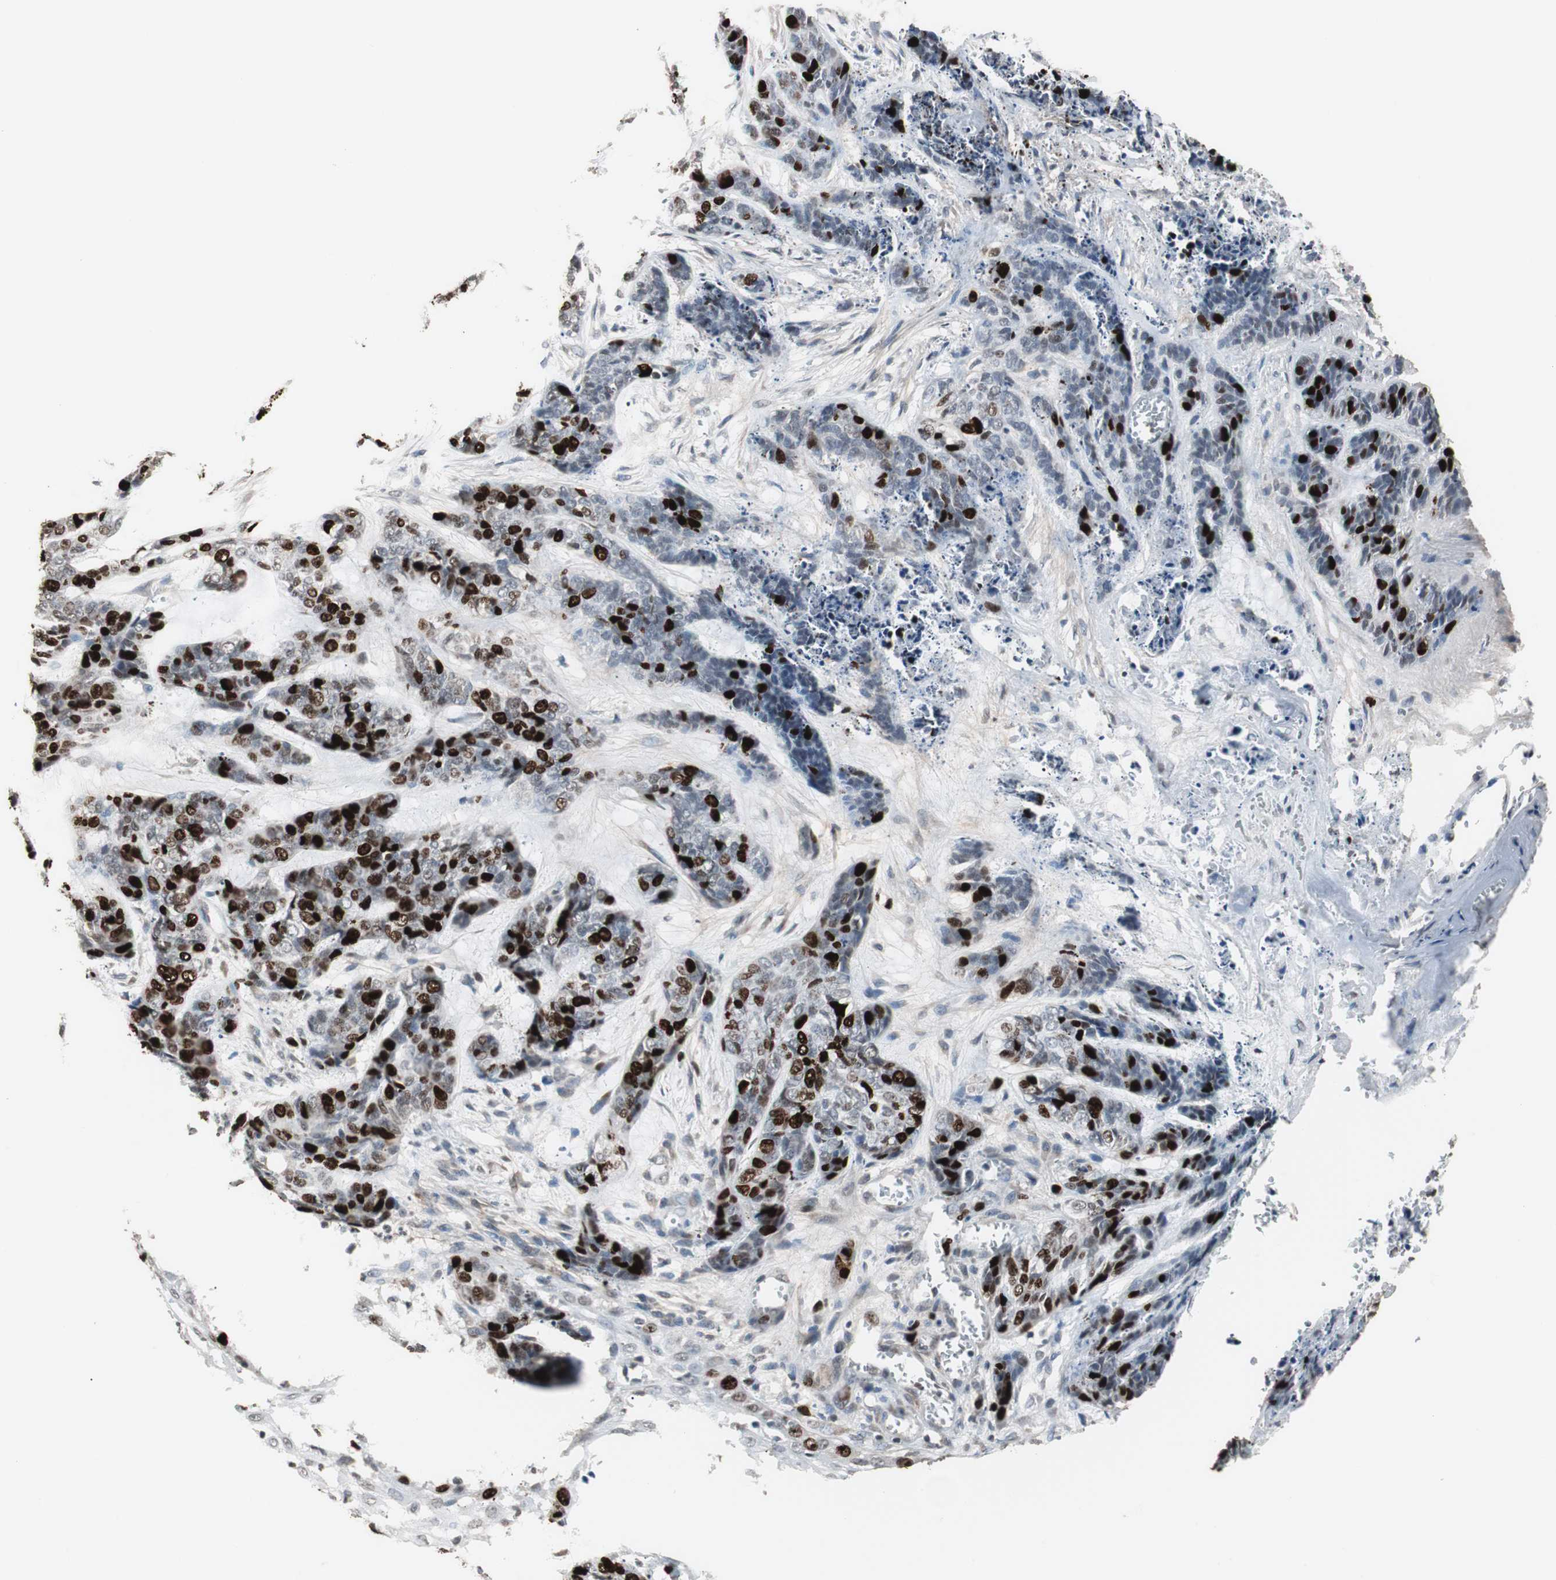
{"staining": {"intensity": "strong", "quantity": "25%-75%", "location": "nuclear"}, "tissue": "skin cancer", "cell_type": "Tumor cells", "image_type": "cancer", "snomed": [{"axis": "morphology", "description": "Basal cell carcinoma"}, {"axis": "topography", "description": "Skin"}], "caption": "There is high levels of strong nuclear expression in tumor cells of skin cancer (basal cell carcinoma), as demonstrated by immunohistochemical staining (brown color).", "gene": "TOP2A", "patient": {"sex": "female", "age": 64}}